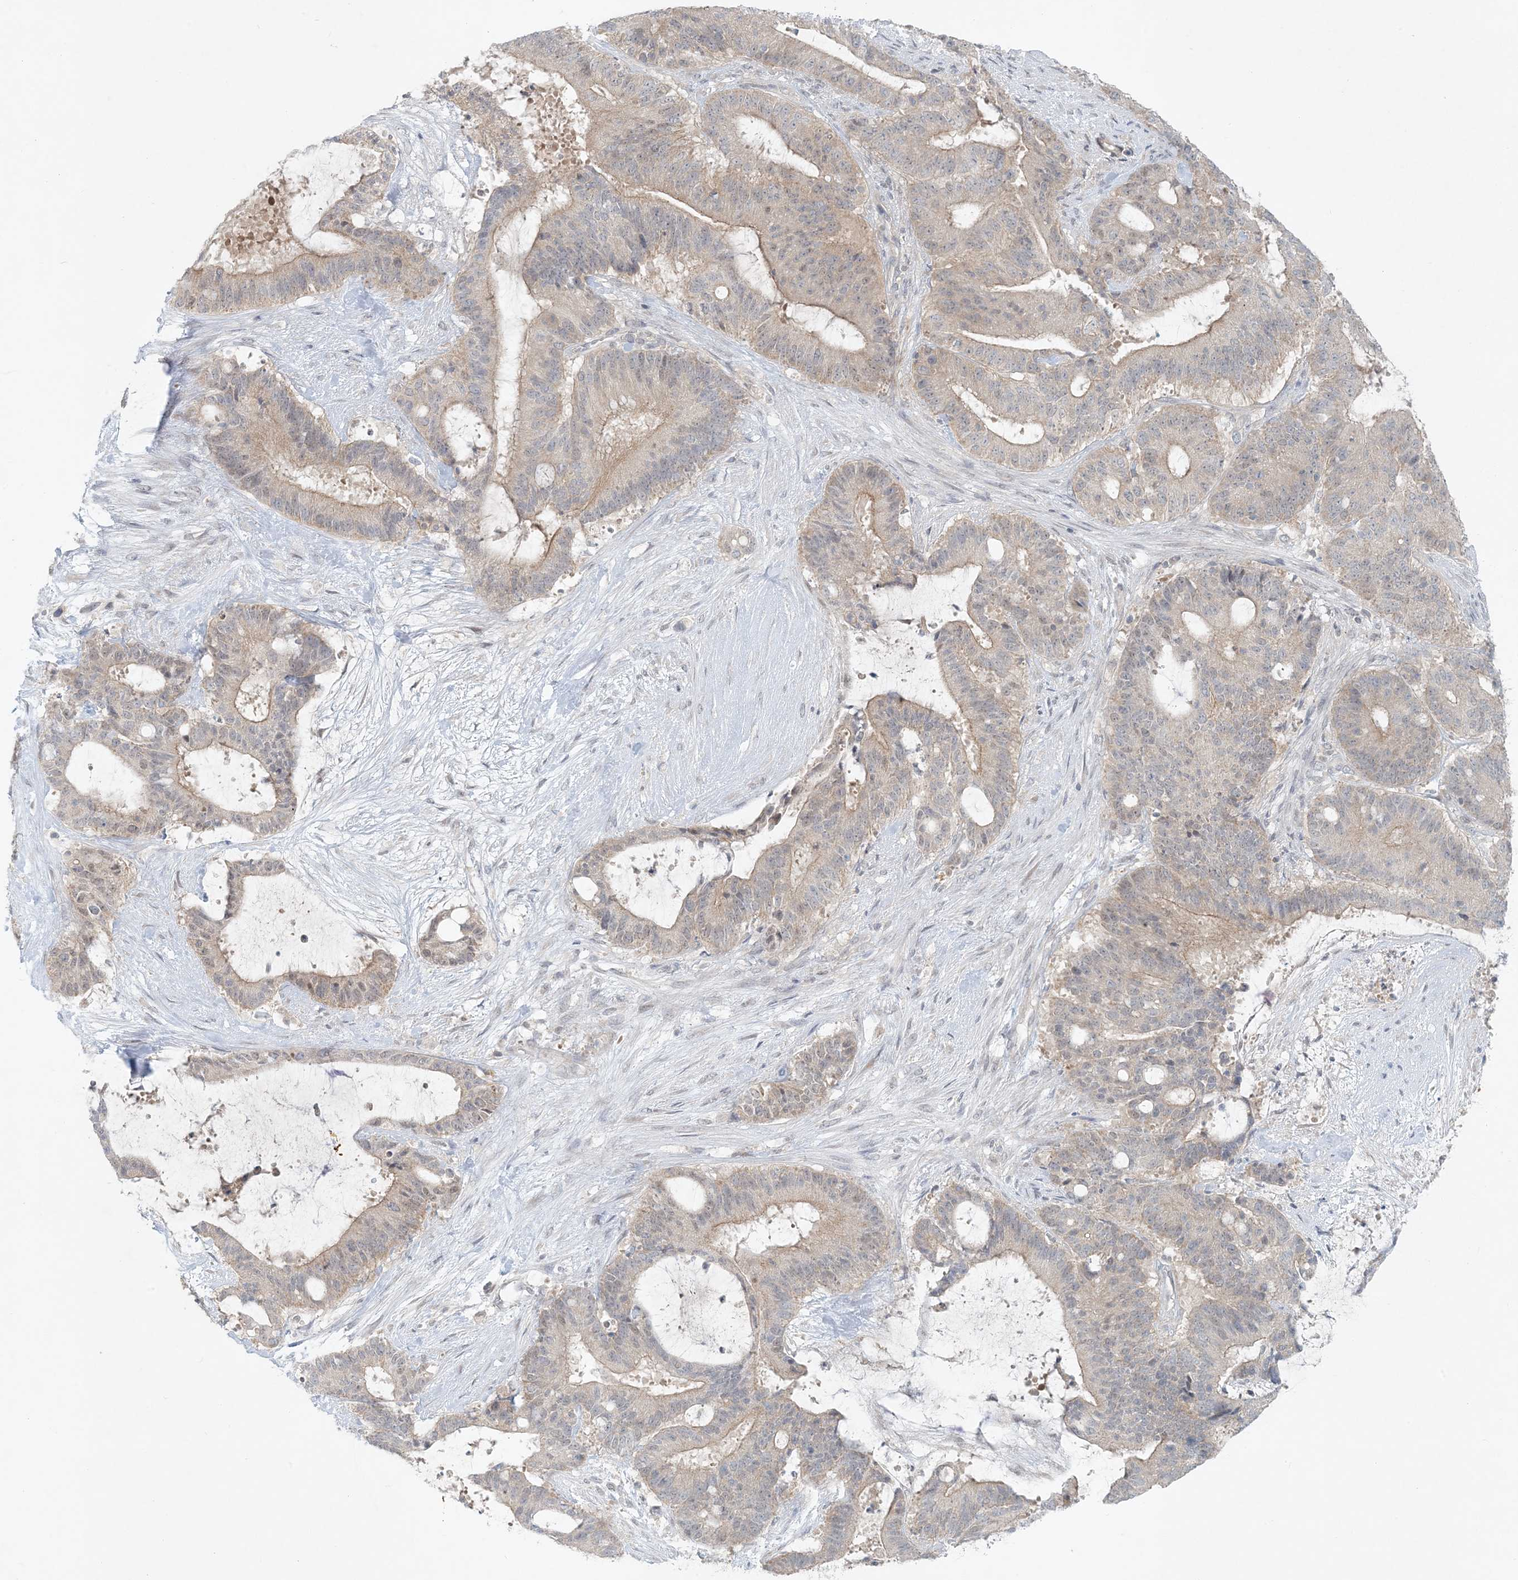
{"staining": {"intensity": "weak", "quantity": "25%-75%", "location": "cytoplasmic/membranous,nuclear"}, "tissue": "liver cancer", "cell_type": "Tumor cells", "image_type": "cancer", "snomed": [{"axis": "morphology", "description": "Normal tissue, NOS"}, {"axis": "morphology", "description": "Cholangiocarcinoma"}, {"axis": "topography", "description": "Liver"}, {"axis": "topography", "description": "Peripheral nerve tissue"}], "caption": "Protein expression analysis of human liver cancer (cholangiocarcinoma) reveals weak cytoplasmic/membranous and nuclear staining in about 25%-75% of tumor cells.", "gene": "OBI1", "patient": {"sex": "female", "age": 73}}